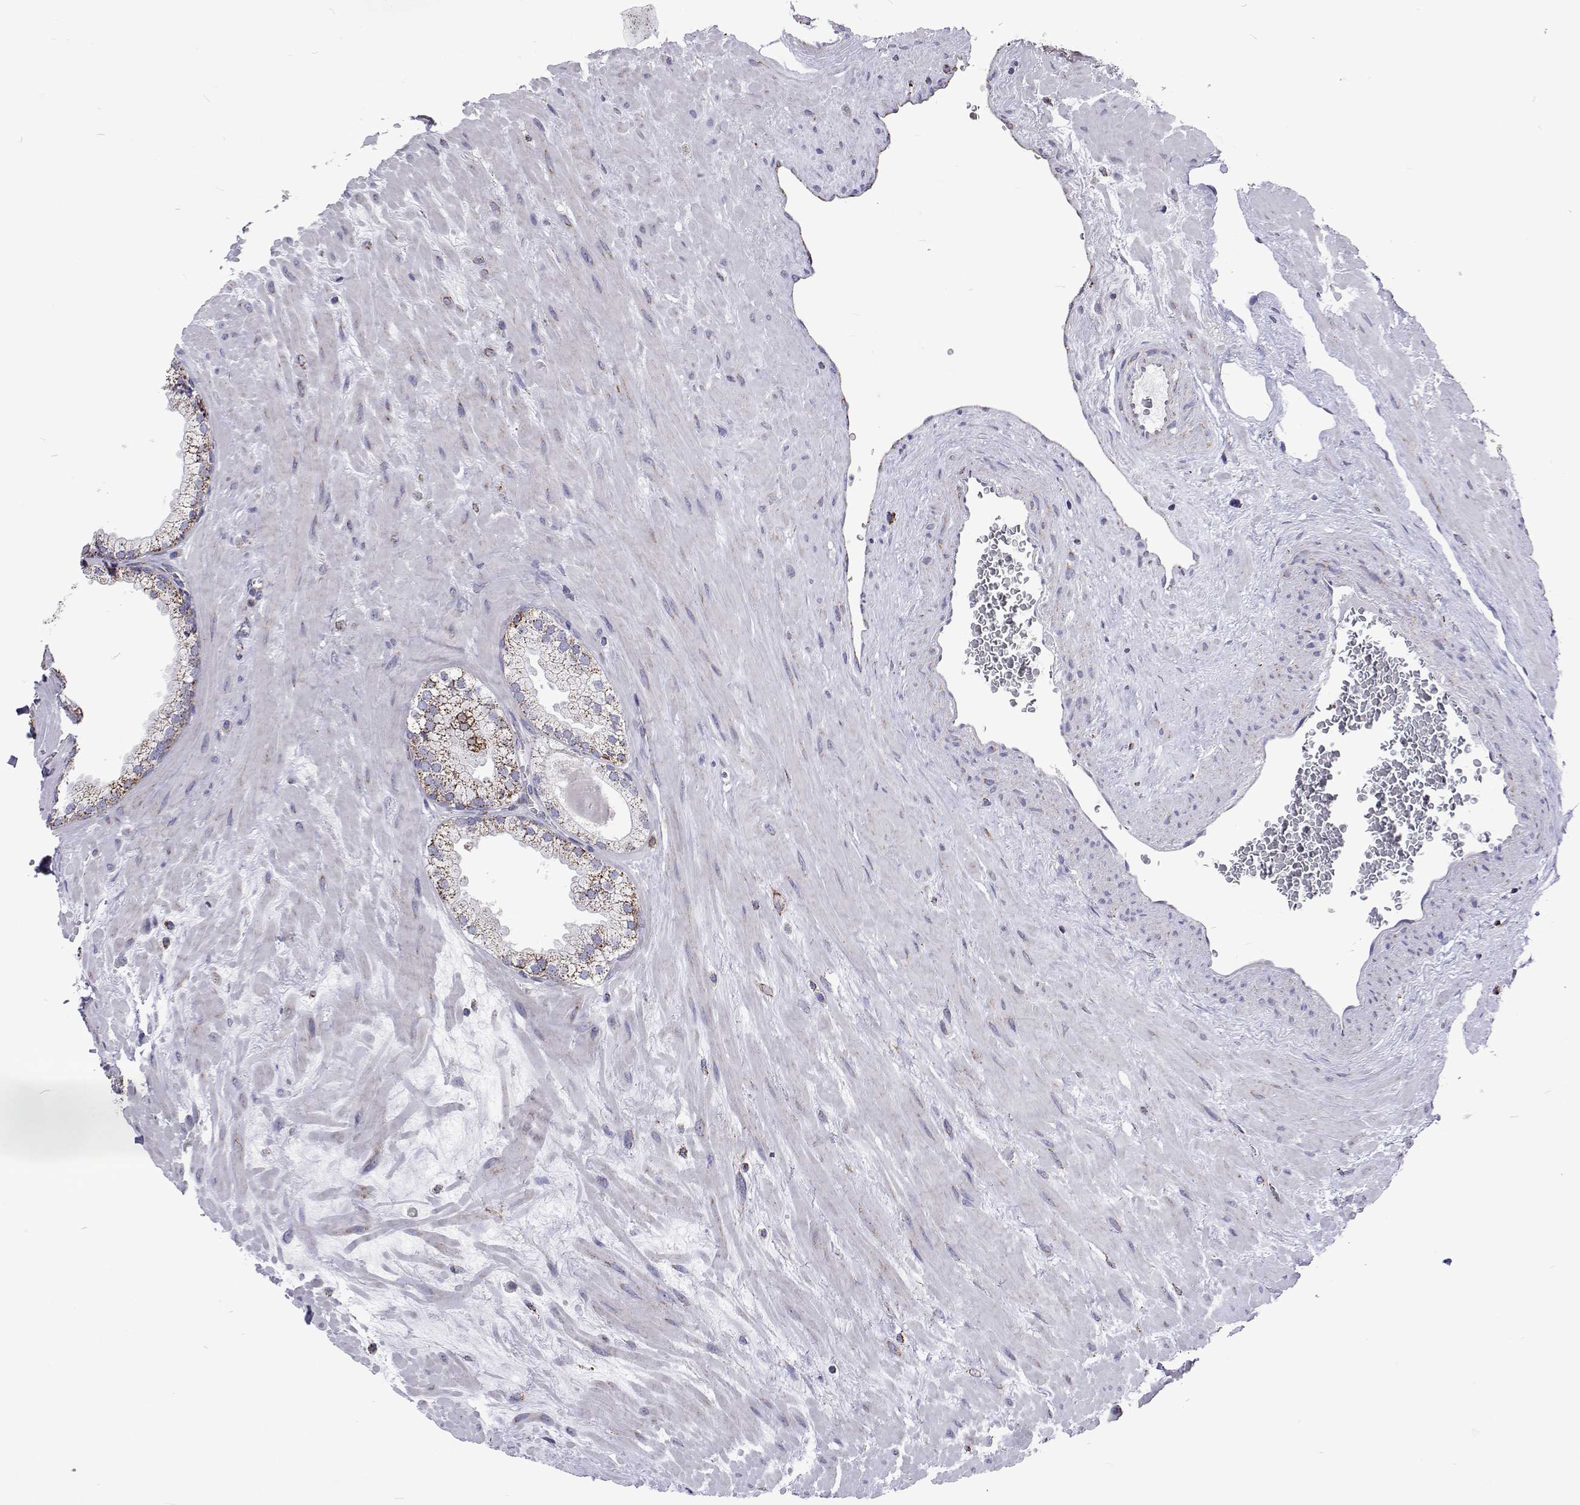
{"staining": {"intensity": "strong", "quantity": "25%-75%", "location": "cytoplasmic/membranous"}, "tissue": "prostate", "cell_type": "Glandular cells", "image_type": "normal", "snomed": [{"axis": "morphology", "description": "Normal tissue, NOS"}, {"axis": "topography", "description": "Prostate"}, {"axis": "topography", "description": "Peripheral nerve tissue"}], "caption": "Immunohistochemical staining of normal prostate displays strong cytoplasmic/membranous protein positivity in approximately 25%-75% of glandular cells.", "gene": "MCCC2", "patient": {"sex": "male", "age": 61}}